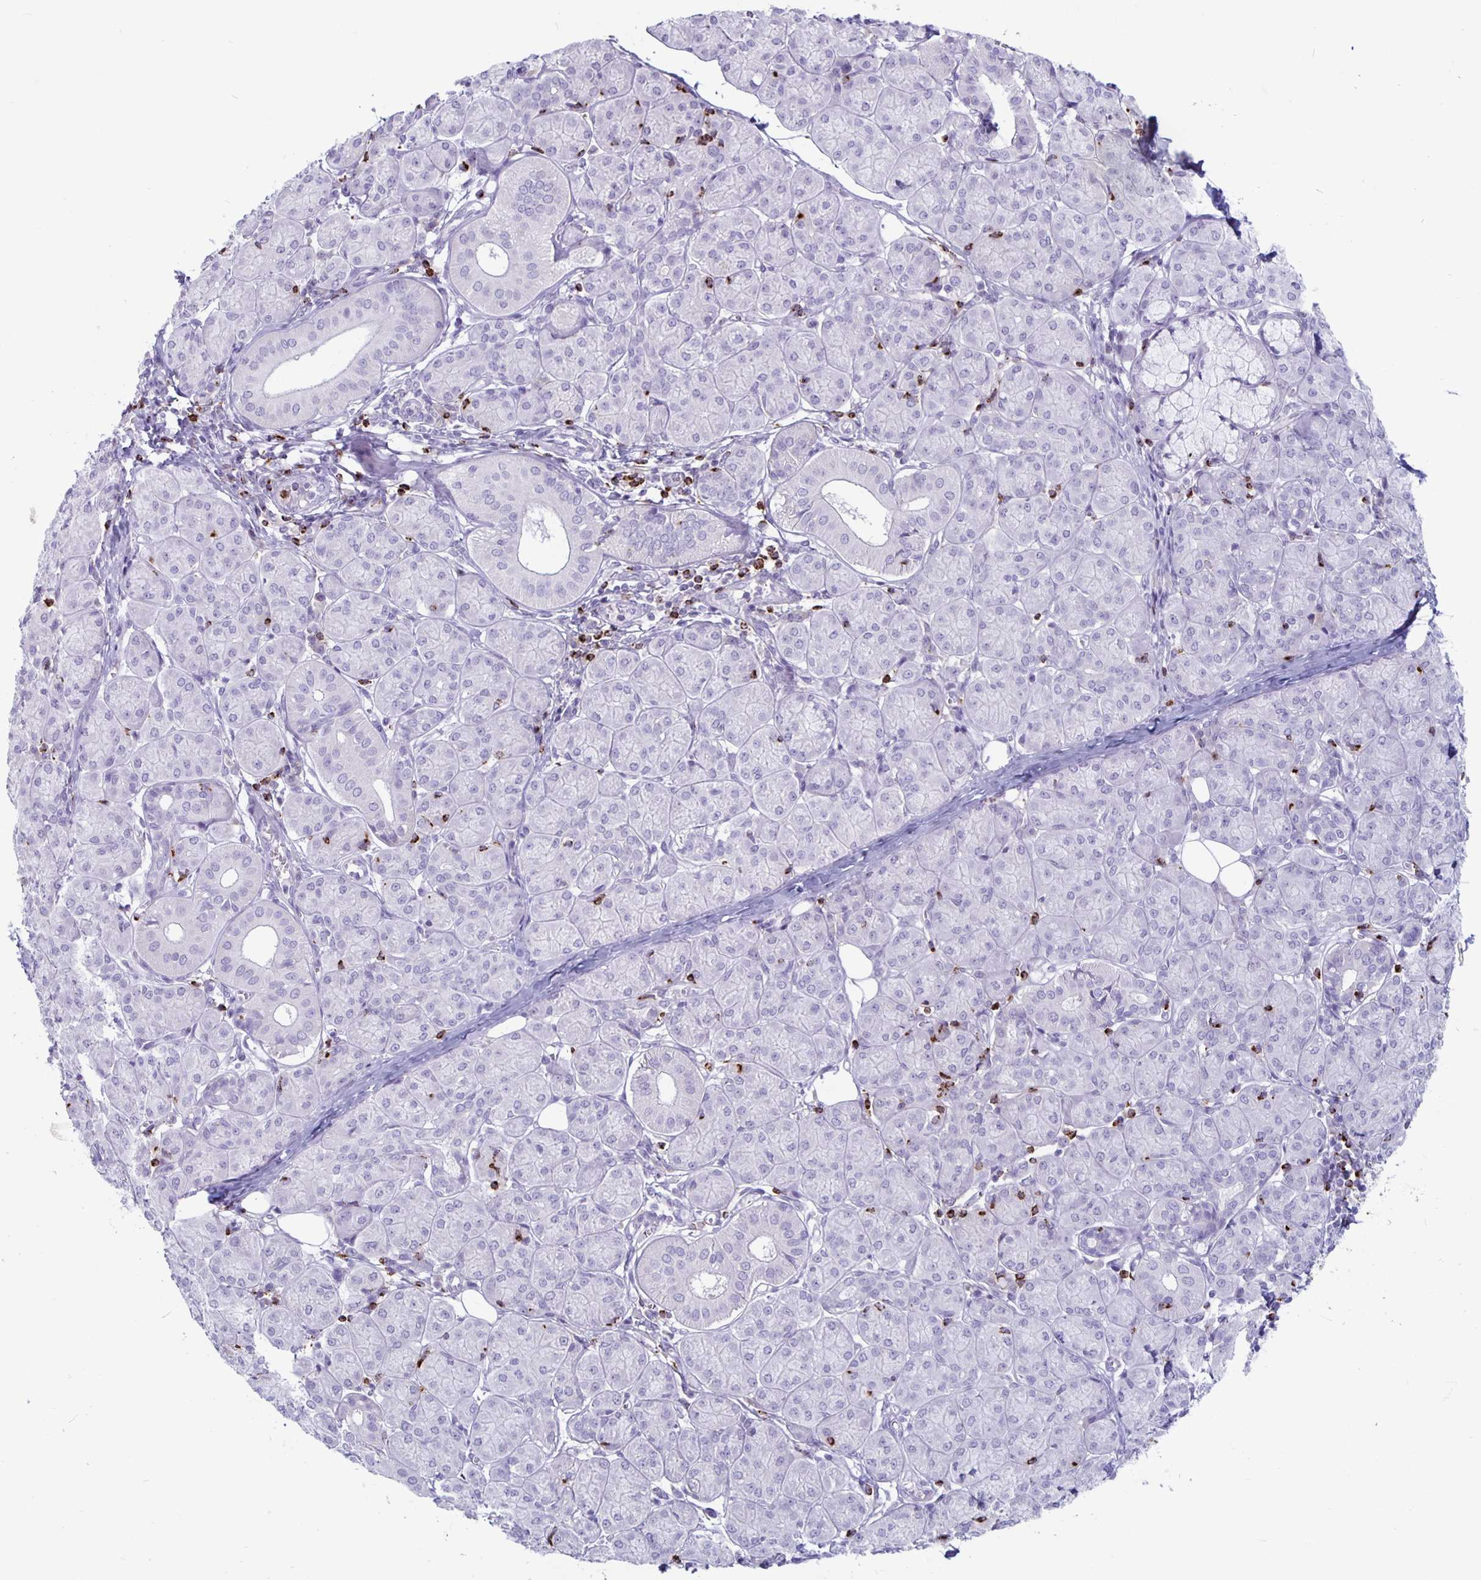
{"staining": {"intensity": "negative", "quantity": "none", "location": "none"}, "tissue": "salivary gland", "cell_type": "Glandular cells", "image_type": "normal", "snomed": [{"axis": "morphology", "description": "Normal tissue, NOS"}, {"axis": "morphology", "description": "Inflammation, NOS"}, {"axis": "topography", "description": "Lymph node"}, {"axis": "topography", "description": "Salivary gland"}], "caption": "Immunohistochemistry (IHC) photomicrograph of unremarkable salivary gland: salivary gland stained with DAB (3,3'-diaminobenzidine) reveals no significant protein positivity in glandular cells. (DAB IHC visualized using brightfield microscopy, high magnification).", "gene": "GZMK", "patient": {"sex": "male", "age": 3}}